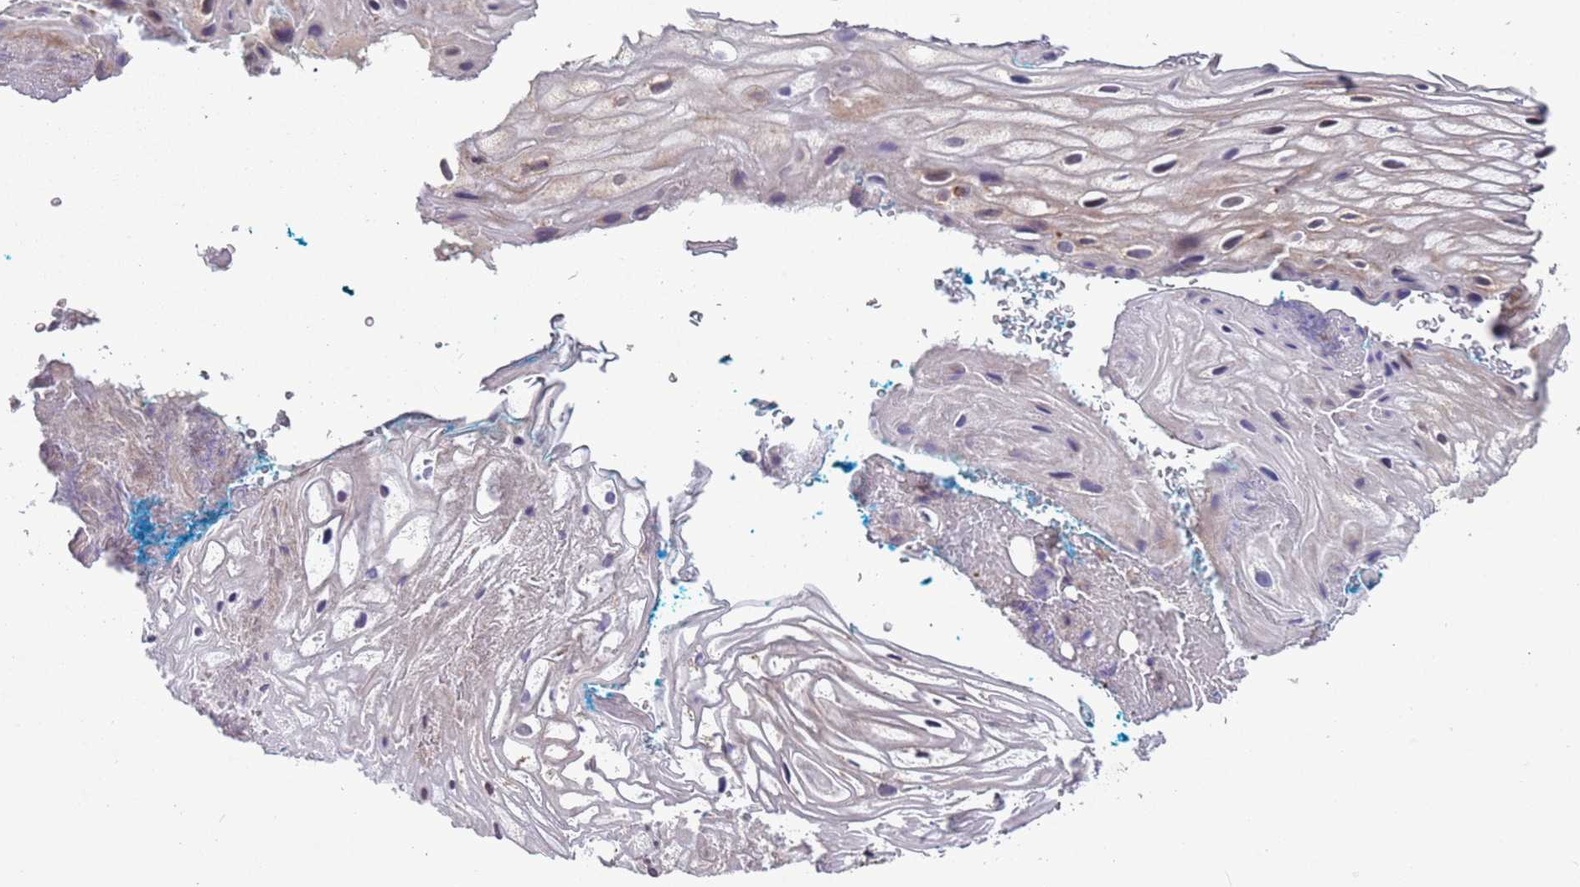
{"staining": {"intensity": "moderate", "quantity": "25%-75%", "location": "cytoplasmic/membranous"}, "tissue": "vagina", "cell_type": "Squamous epithelial cells", "image_type": "normal", "snomed": [{"axis": "morphology", "description": "Normal tissue, NOS"}, {"axis": "morphology", "description": "Adenocarcinoma, NOS"}, {"axis": "topography", "description": "Rectum"}, {"axis": "topography", "description": "Vagina"}], "caption": "This is a histology image of immunohistochemistry staining of benign vagina, which shows moderate positivity in the cytoplasmic/membranous of squamous epithelial cells.", "gene": "IRS4", "patient": {"sex": "female", "age": 71}}